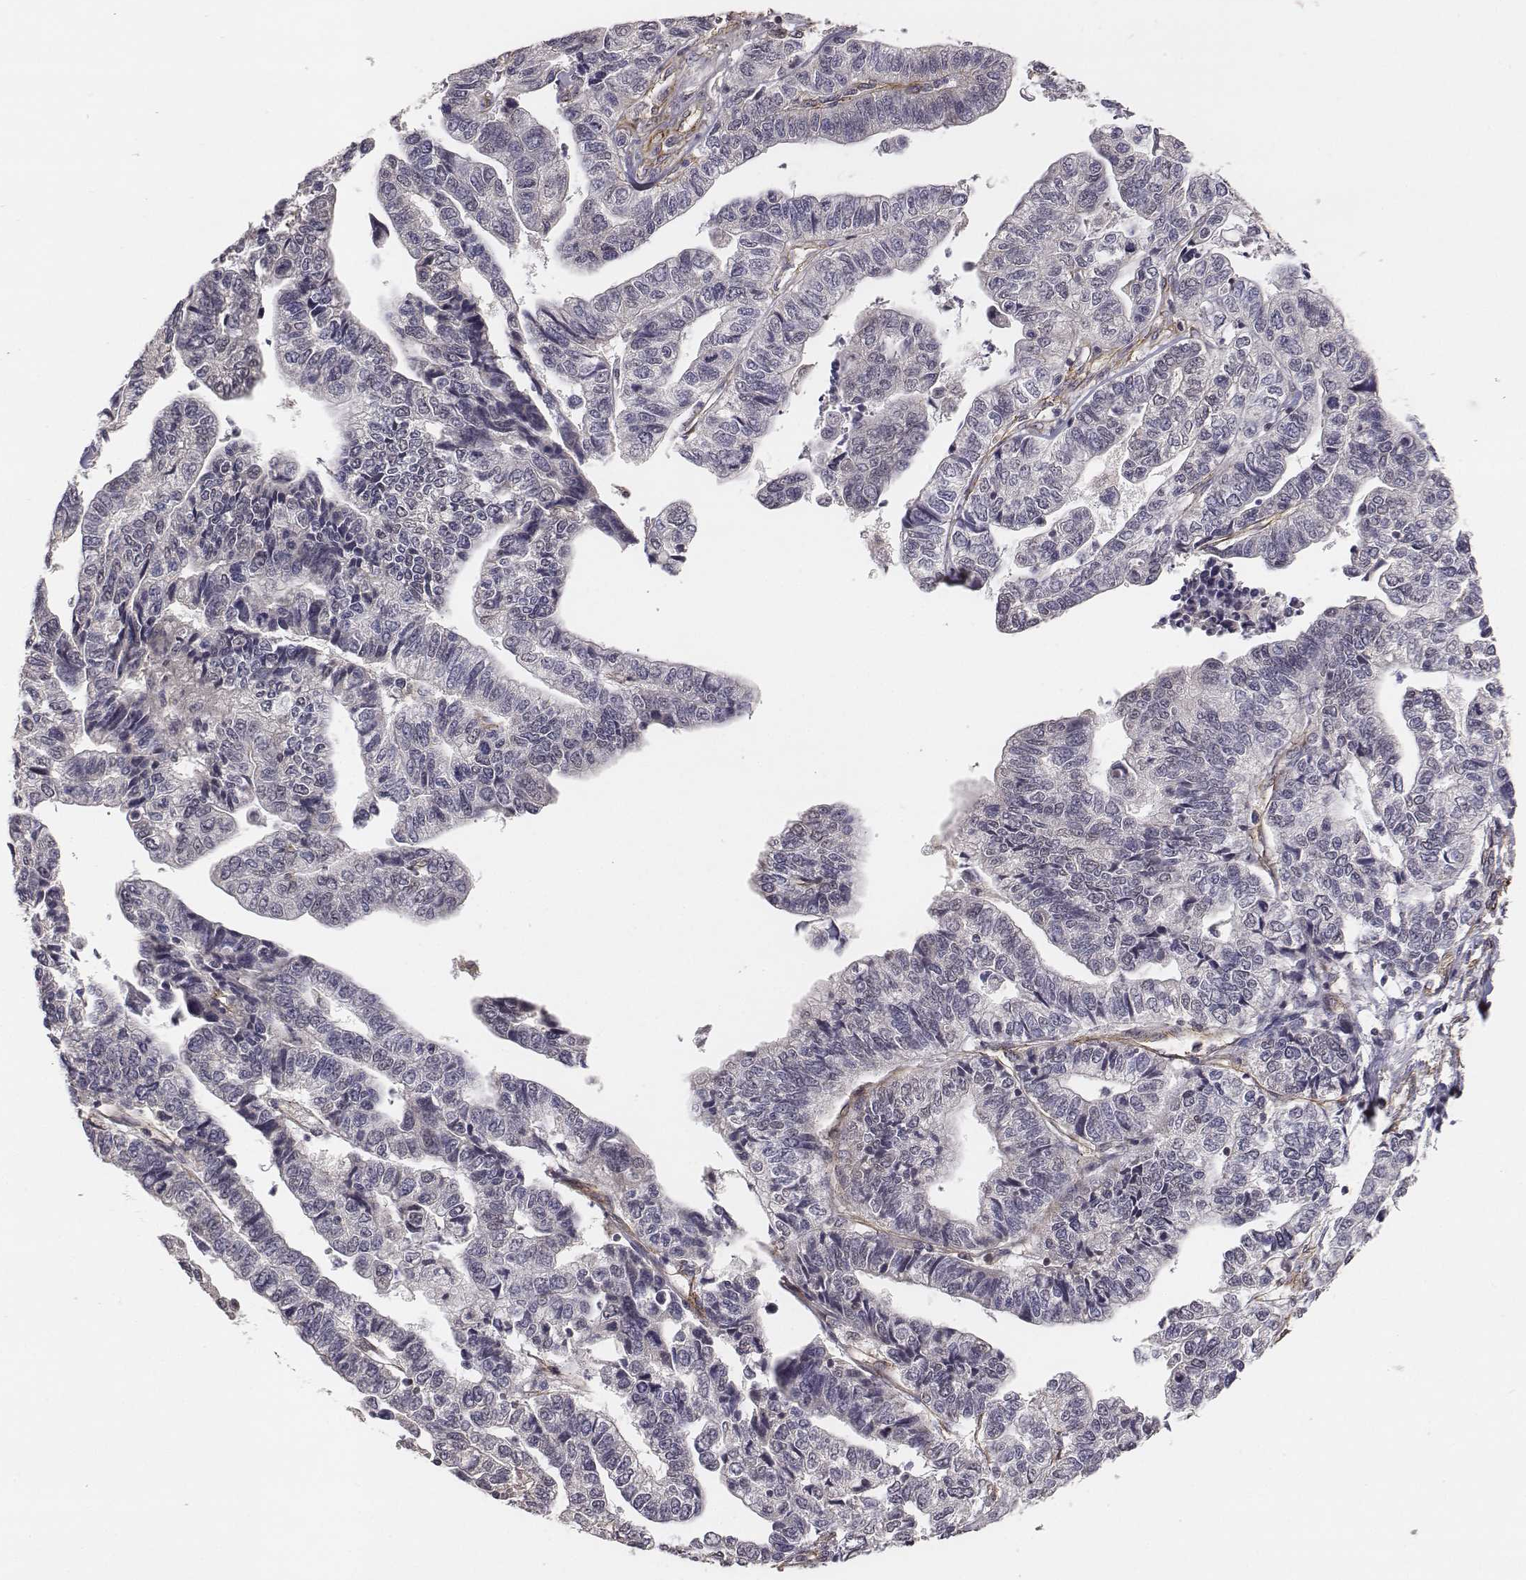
{"staining": {"intensity": "negative", "quantity": "none", "location": "none"}, "tissue": "stomach cancer", "cell_type": "Tumor cells", "image_type": "cancer", "snomed": [{"axis": "morphology", "description": "Adenocarcinoma, NOS"}, {"axis": "topography", "description": "Stomach, upper"}], "caption": "Micrograph shows no significant protein staining in tumor cells of stomach adenocarcinoma. Brightfield microscopy of immunohistochemistry (IHC) stained with DAB (3,3'-diaminobenzidine) (brown) and hematoxylin (blue), captured at high magnification.", "gene": "PTPRG", "patient": {"sex": "female", "age": 67}}